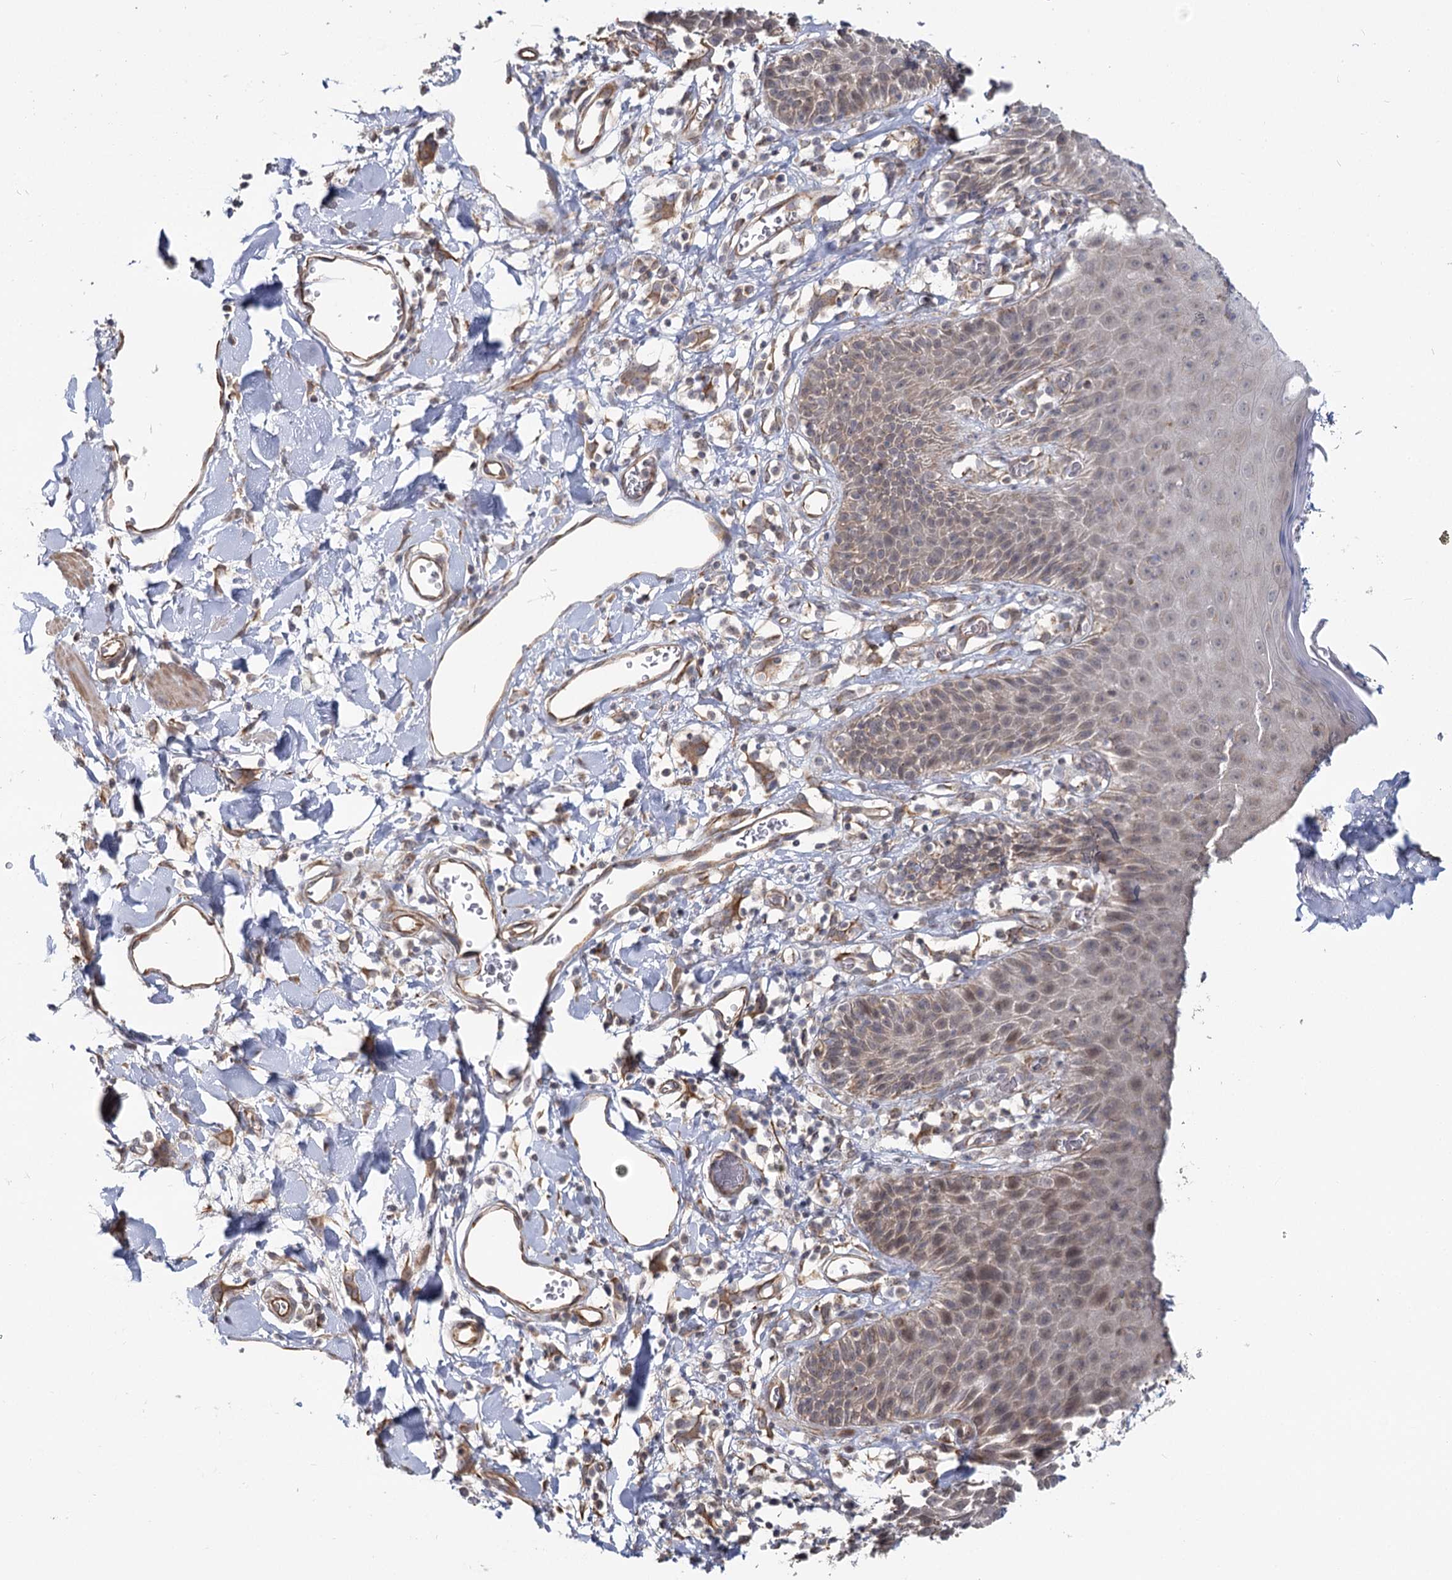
{"staining": {"intensity": "weak", "quantity": "25%-75%", "location": "cytoplasmic/membranous,nuclear"}, "tissue": "skin", "cell_type": "Epidermal cells", "image_type": "normal", "snomed": [{"axis": "morphology", "description": "Normal tissue, NOS"}, {"axis": "topography", "description": "Vulva"}], "caption": "DAB (3,3'-diaminobenzidine) immunohistochemical staining of benign skin exhibits weak cytoplasmic/membranous,nuclear protein positivity in about 25%-75% of epidermal cells. (IHC, brightfield microscopy, high magnification).", "gene": "TBC1D9B", "patient": {"sex": "female", "age": 68}}